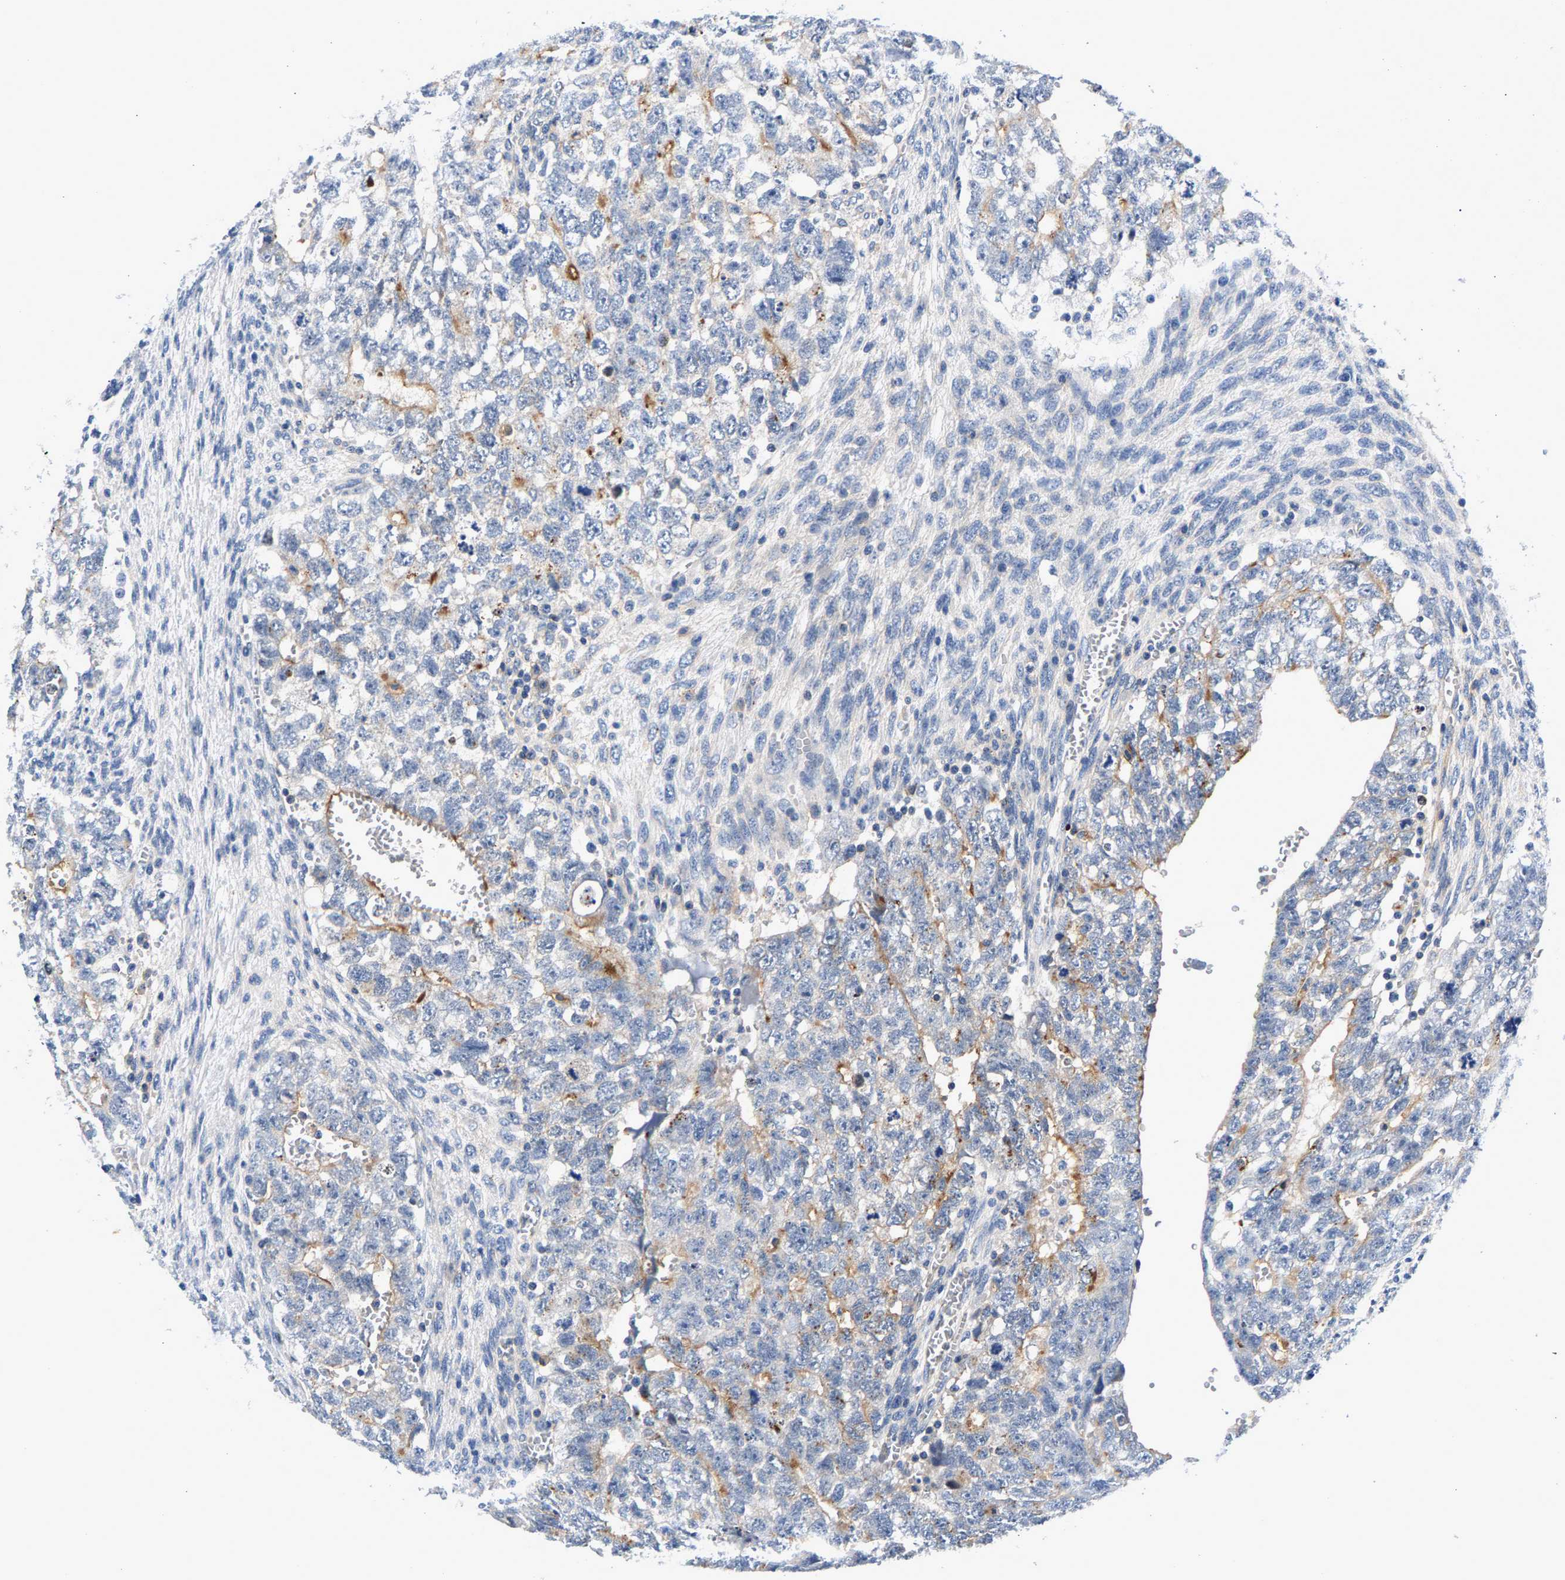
{"staining": {"intensity": "moderate", "quantity": "<25%", "location": "cytoplasmic/membranous"}, "tissue": "testis cancer", "cell_type": "Tumor cells", "image_type": "cancer", "snomed": [{"axis": "morphology", "description": "Seminoma, NOS"}, {"axis": "morphology", "description": "Carcinoma, Embryonal, NOS"}, {"axis": "topography", "description": "Testis"}], "caption": "Testis cancer (seminoma) stained with a brown dye displays moderate cytoplasmic/membranous positive positivity in approximately <25% of tumor cells.", "gene": "P2RY4", "patient": {"sex": "male", "age": 38}}